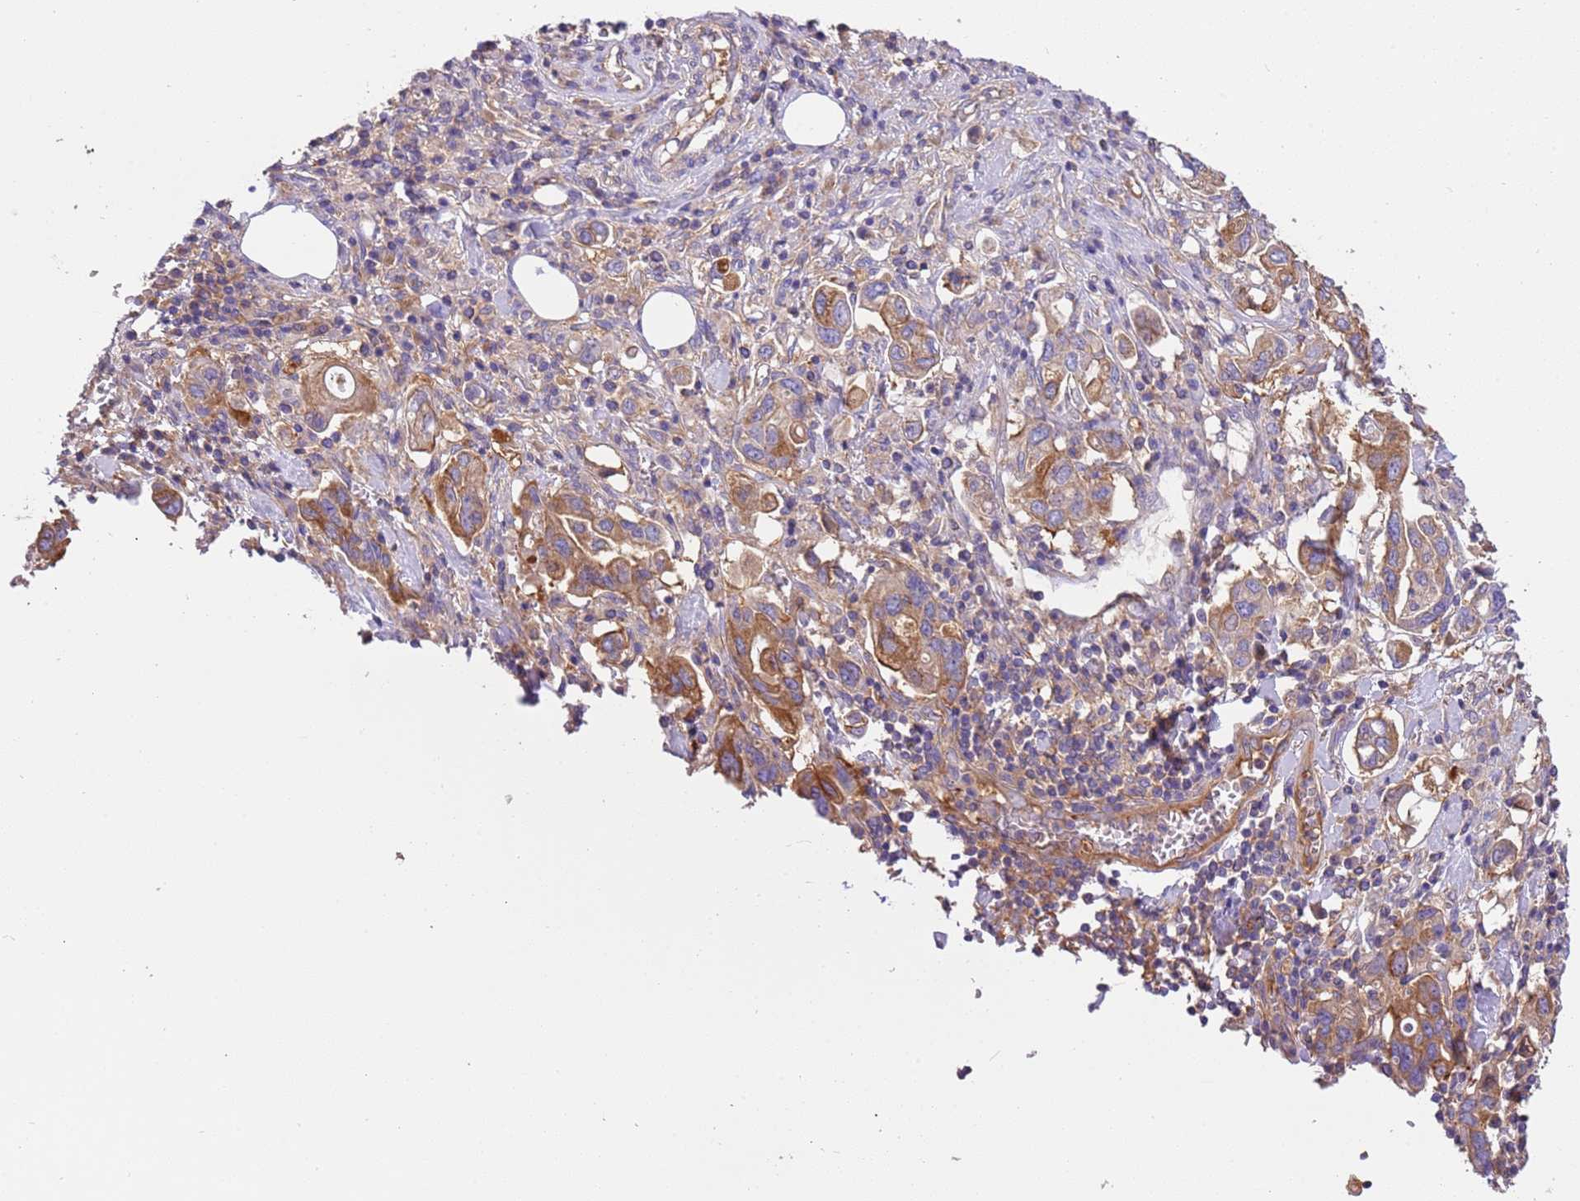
{"staining": {"intensity": "moderate", "quantity": ">75%", "location": "cytoplasmic/membranous"}, "tissue": "stomach cancer", "cell_type": "Tumor cells", "image_type": "cancer", "snomed": [{"axis": "morphology", "description": "Adenocarcinoma, NOS"}, {"axis": "topography", "description": "Stomach, upper"}, {"axis": "topography", "description": "Stomach"}], "caption": "This is a photomicrograph of IHC staining of stomach cancer (adenocarcinoma), which shows moderate expression in the cytoplasmic/membranous of tumor cells.", "gene": "NAALADL1", "patient": {"sex": "male", "age": 62}}